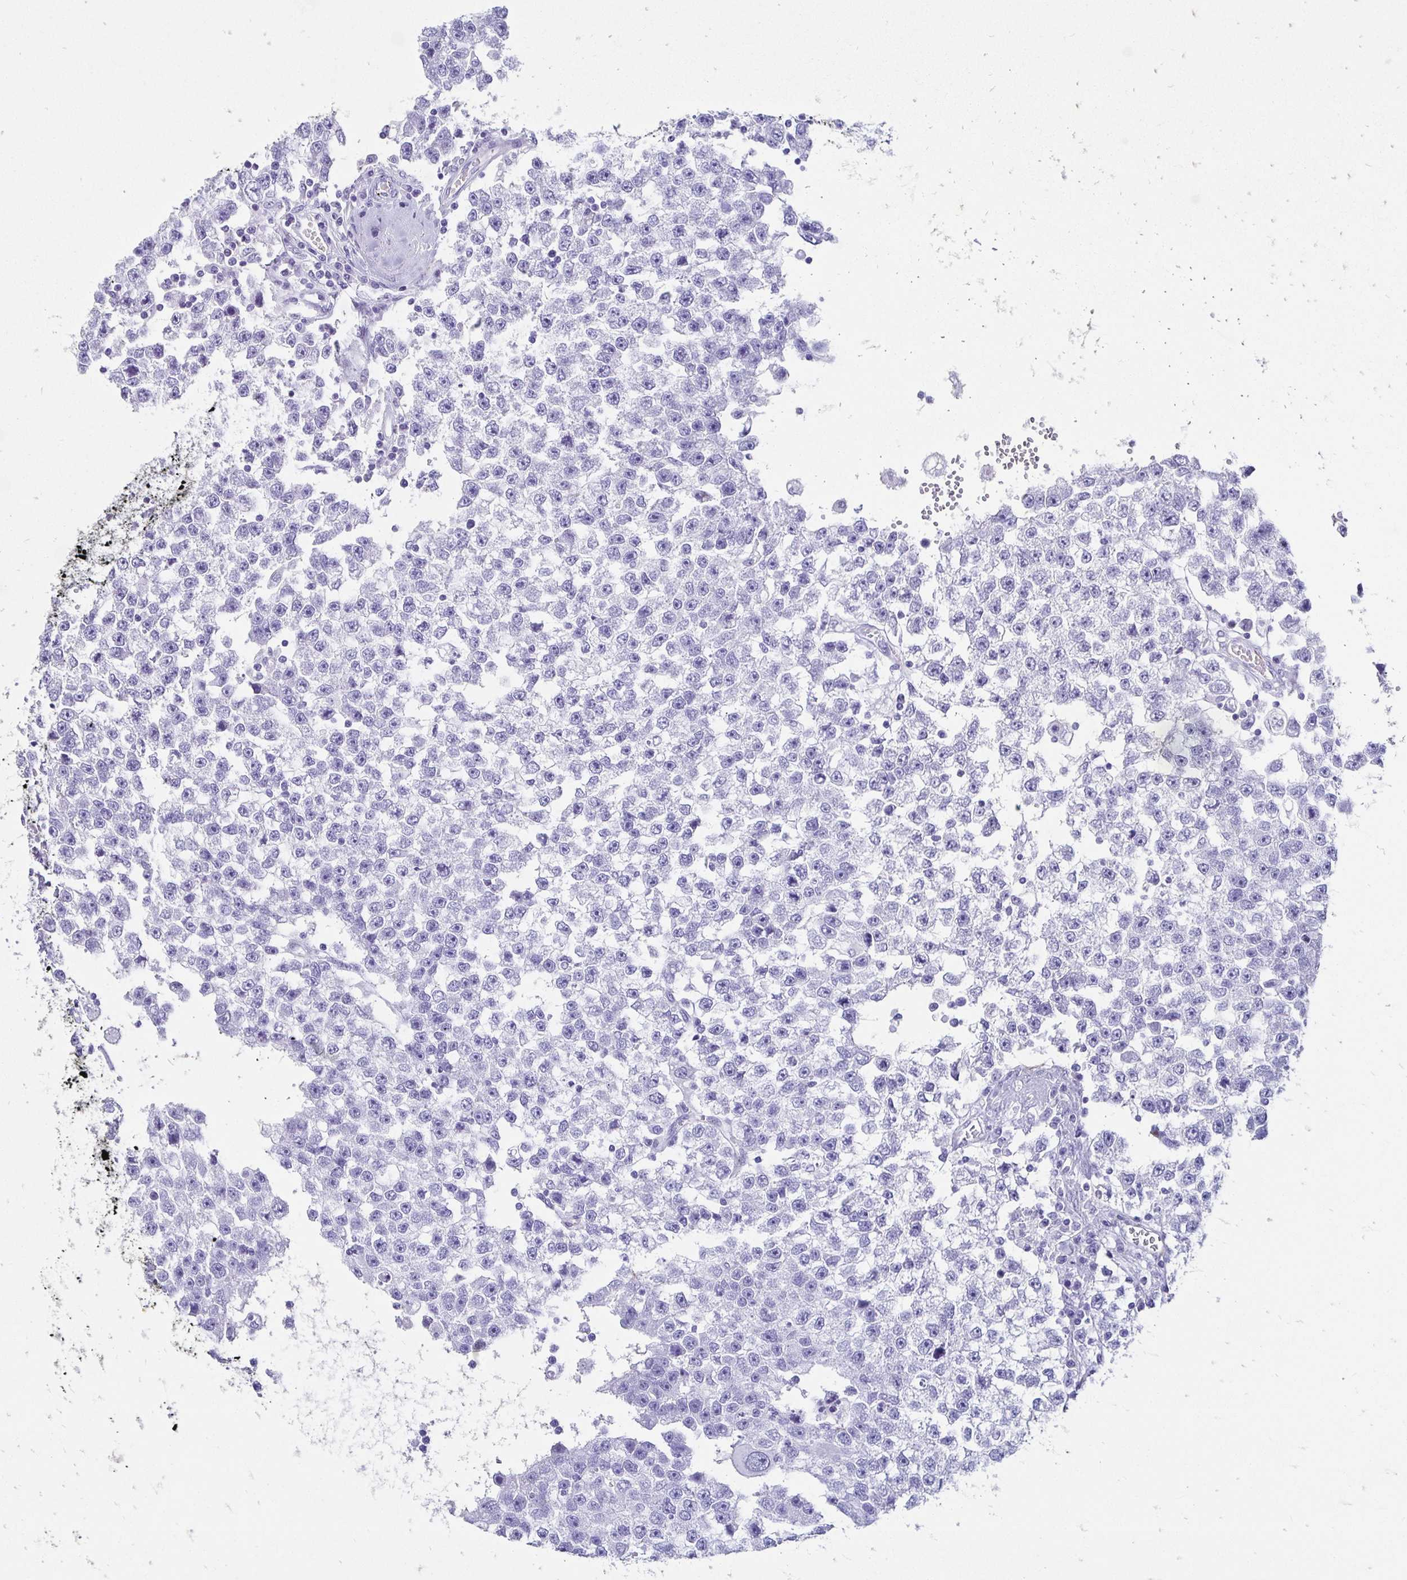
{"staining": {"intensity": "negative", "quantity": "none", "location": "none"}, "tissue": "testis cancer", "cell_type": "Tumor cells", "image_type": "cancer", "snomed": [{"axis": "morphology", "description": "Seminoma, NOS"}, {"axis": "topography", "description": "Testis"}], "caption": "Immunohistochemistry micrograph of neoplastic tissue: testis cancer stained with DAB (3,3'-diaminobenzidine) demonstrates no significant protein positivity in tumor cells.", "gene": "TMEM54", "patient": {"sex": "male", "age": 34}}